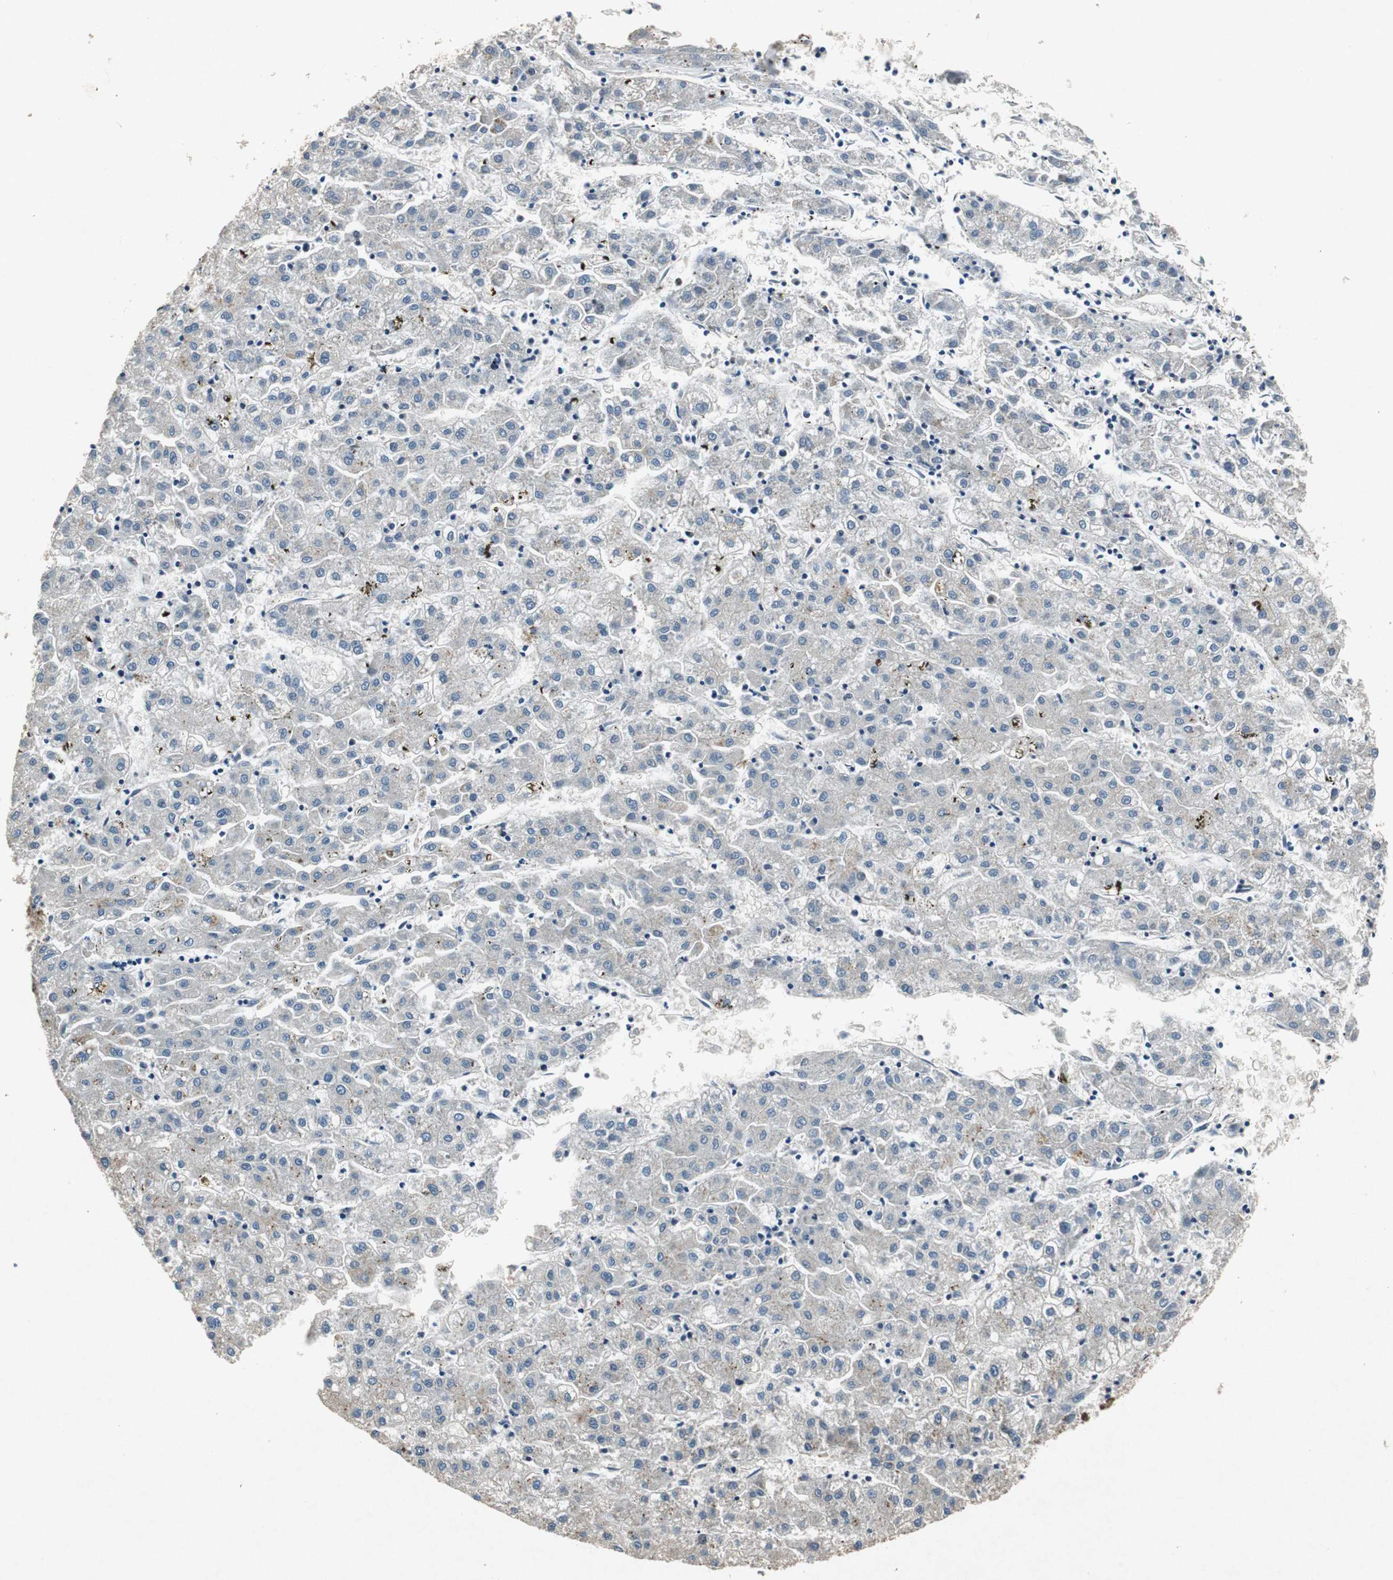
{"staining": {"intensity": "weak", "quantity": "25%-75%", "location": "cytoplasmic/membranous"}, "tissue": "liver cancer", "cell_type": "Tumor cells", "image_type": "cancer", "snomed": [{"axis": "morphology", "description": "Carcinoma, Hepatocellular, NOS"}, {"axis": "topography", "description": "Liver"}], "caption": "Weak cytoplasmic/membranous staining is identified in about 25%-75% of tumor cells in hepatocellular carcinoma (liver).", "gene": "TUBA4A", "patient": {"sex": "male", "age": 72}}